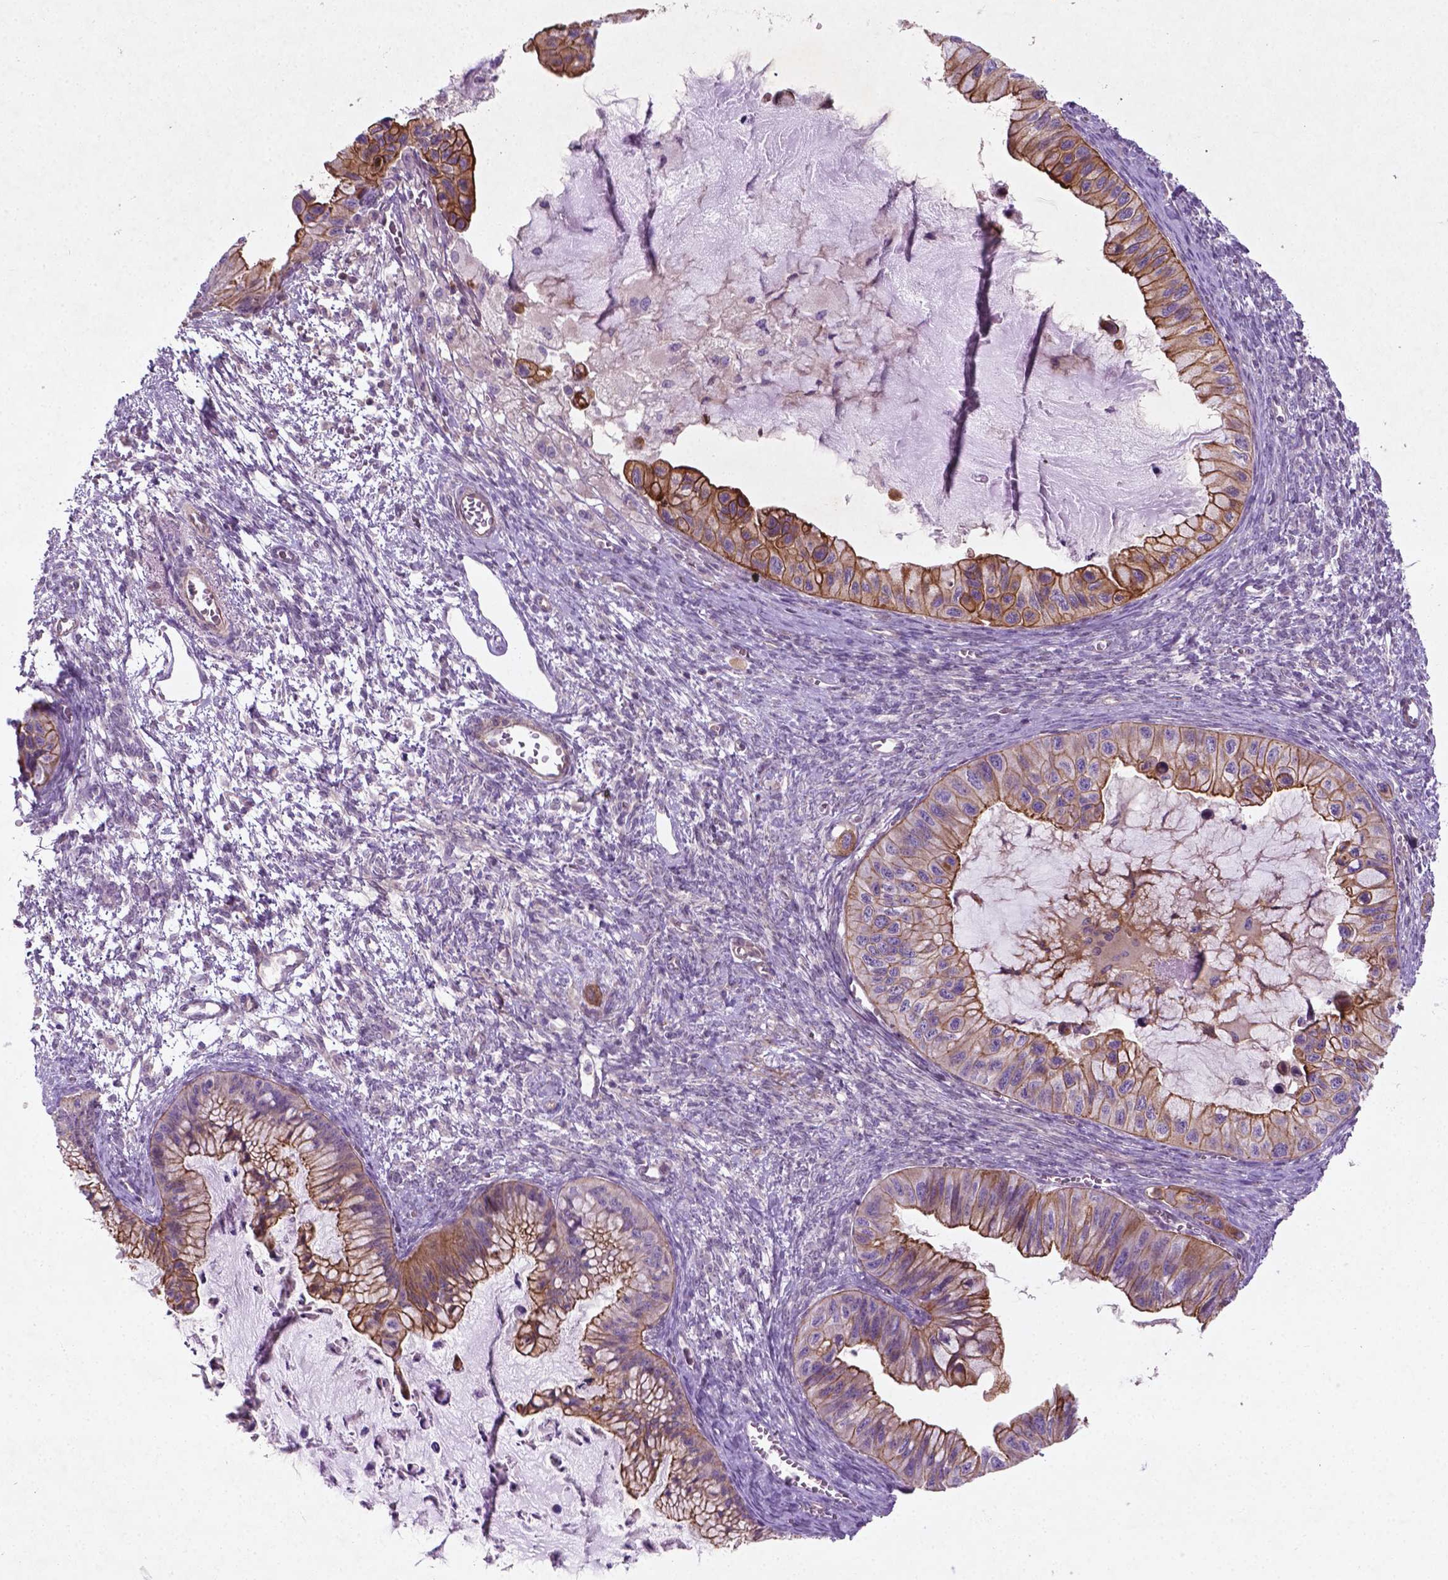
{"staining": {"intensity": "moderate", "quantity": "25%-75%", "location": "cytoplasmic/membranous"}, "tissue": "ovarian cancer", "cell_type": "Tumor cells", "image_type": "cancer", "snomed": [{"axis": "morphology", "description": "Cystadenocarcinoma, mucinous, NOS"}, {"axis": "topography", "description": "Ovary"}], "caption": "This image shows IHC staining of ovarian mucinous cystadenocarcinoma, with medium moderate cytoplasmic/membranous expression in about 25%-75% of tumor cells.", "gene": "TCHP", "patient": {"sex": "female", "age": 72}}